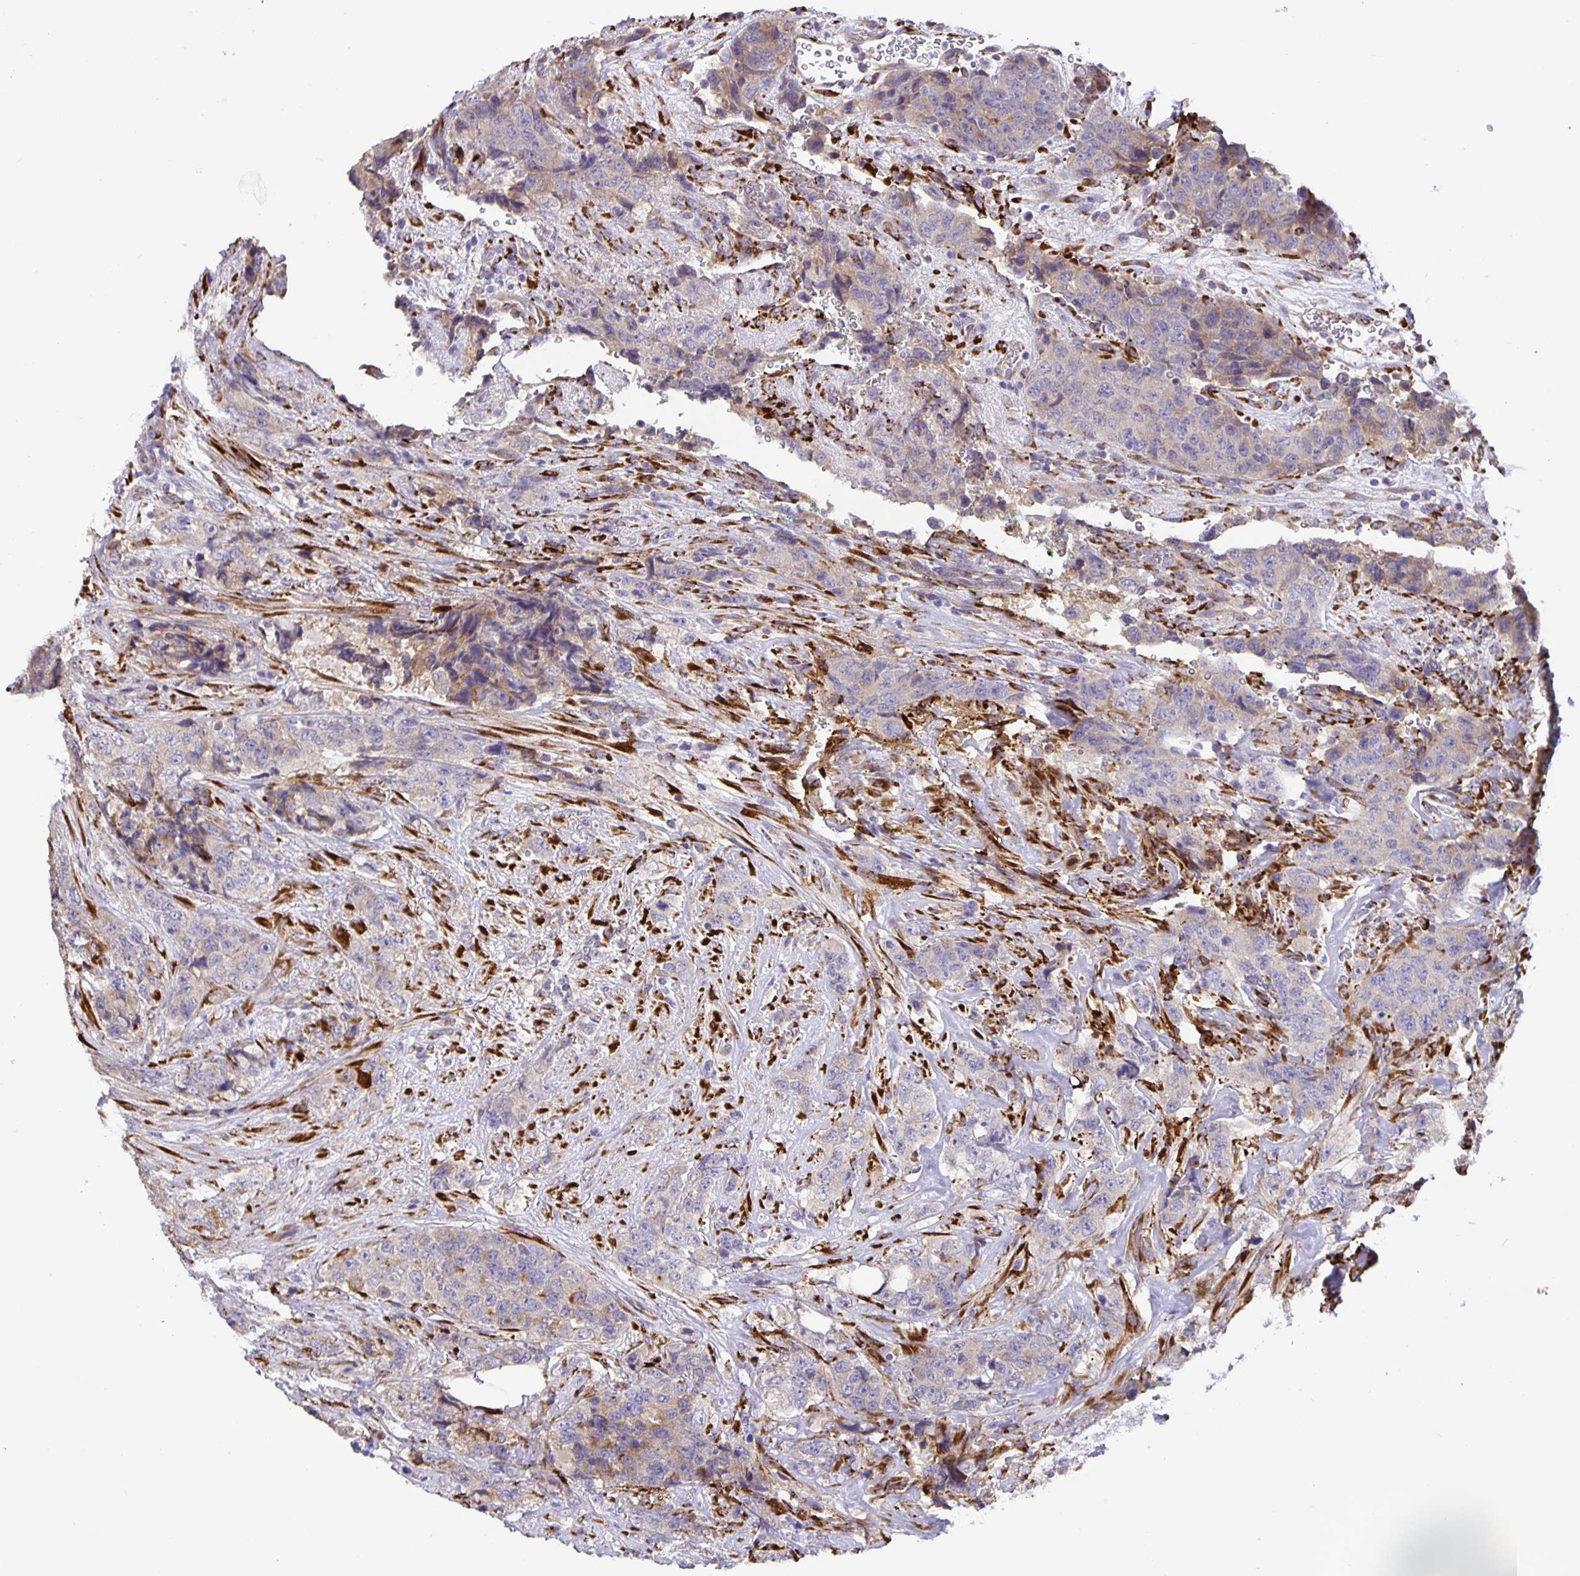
{"staining": {"intensity": "moderate", "quantity": "<25%", "location": "cytoplasmic/membranous"}, "tissue": "urothelial cancer", "cell_type": "Tumor cells", "image_type": "cancer", "snomed": [{"axis": "morphology", "description": "Urothelial carcinoma, High grade"}, {"axis": "topography", "description": "Urinary bladder"}], "caption": "Tumor cells show low levels of moderate cytoplasmic/membranous expression in about <25% of cells in human urothelial cancer.", "gene": "EML6", "patient": {"sex": "female", "age": 78}}